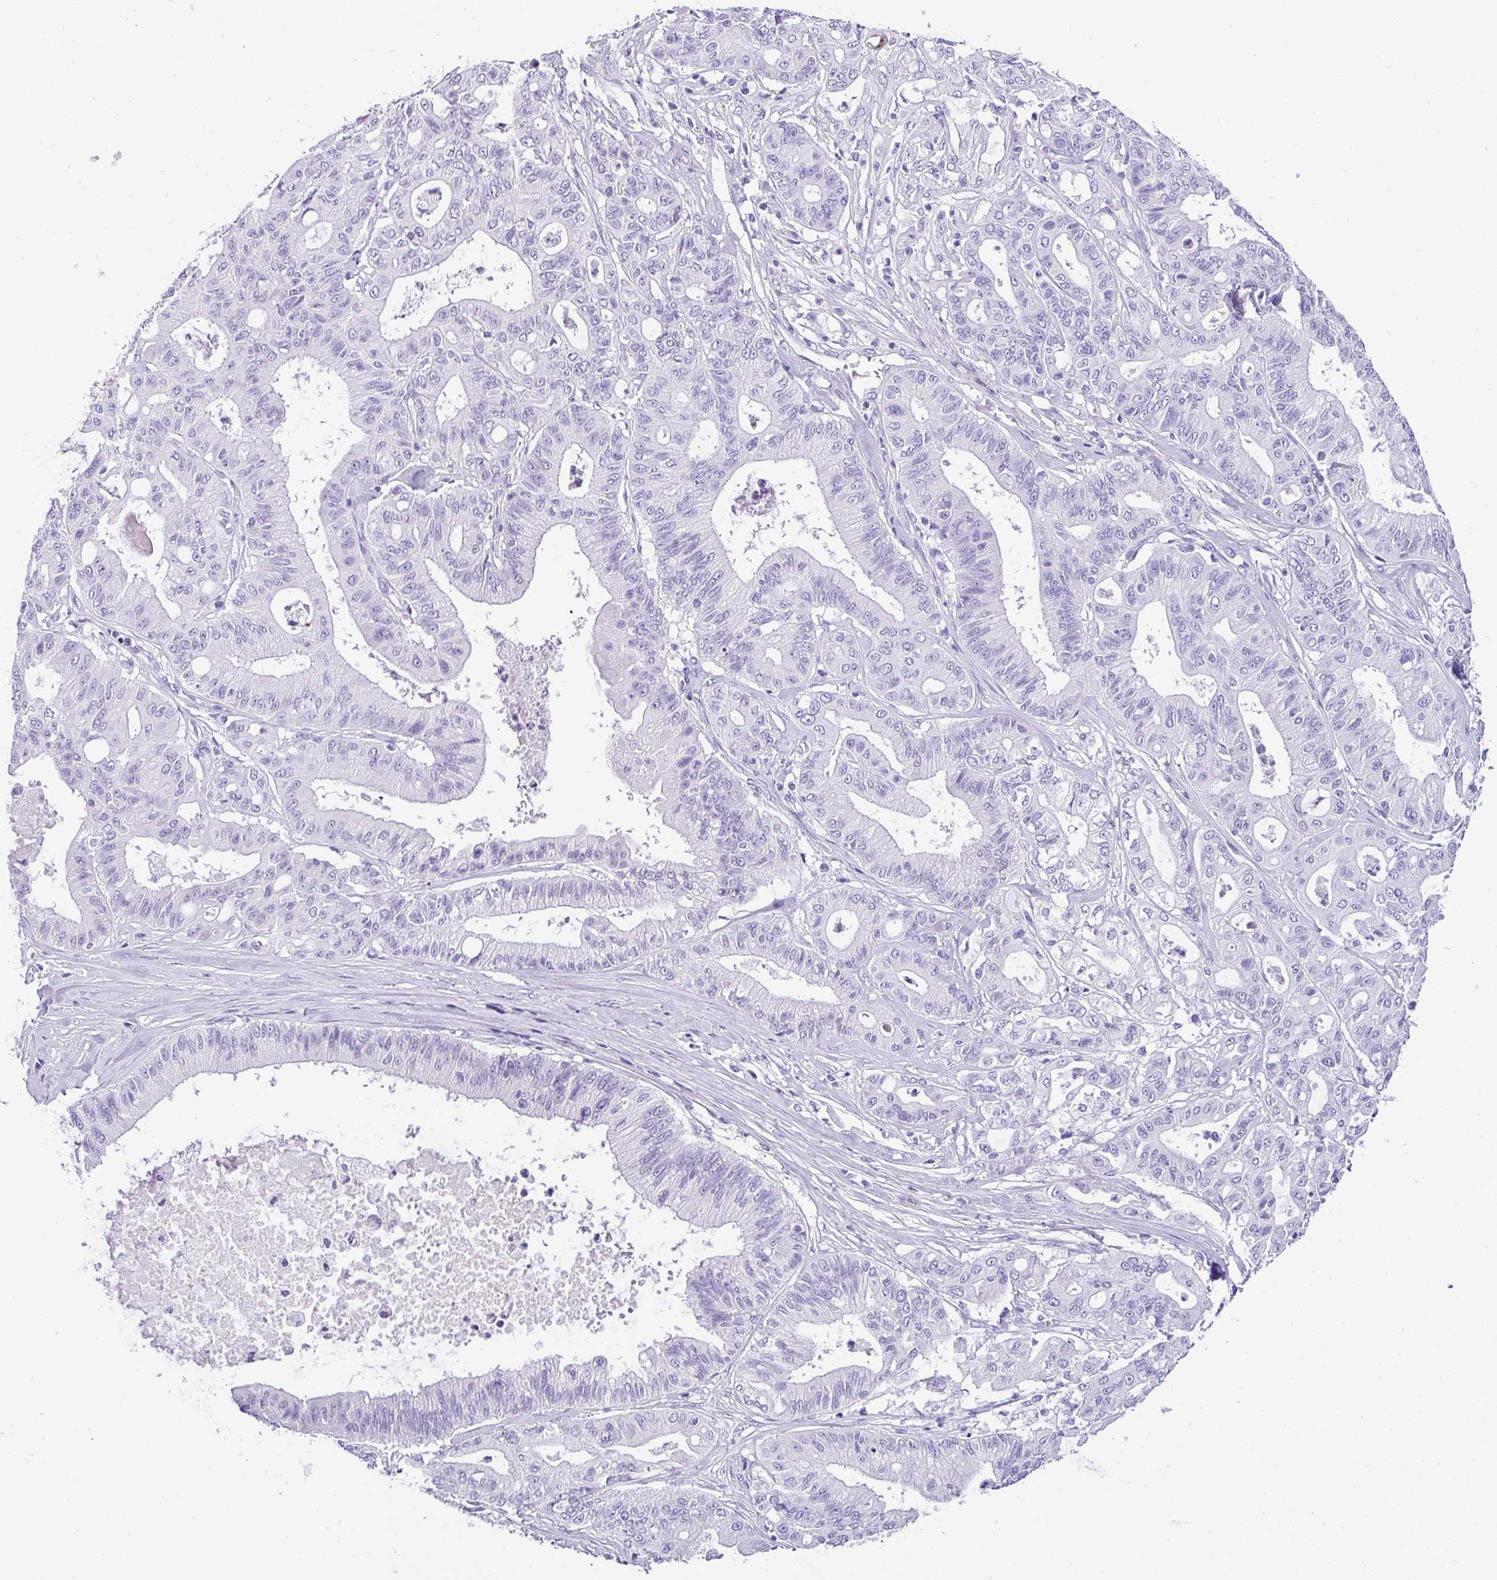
{"staining": {"intensity": "negative", "quantity": "none", "location": "none"}, "tissue": "ovarian cancer", "cell_type": "Tumor cells", "image_type": "cancer", "snomed": [{"axis": "morphology", "description": "Cystadenocarcinoma, mucinous, NOS"}, {"axis": "topography", "description": "Ovary"}], "caption": "This is an IHC image of ovarian cancer. There is no positivity in tumor cells.", "gene": "MUC21", "patient": {"sex": "female", "age": 70}}